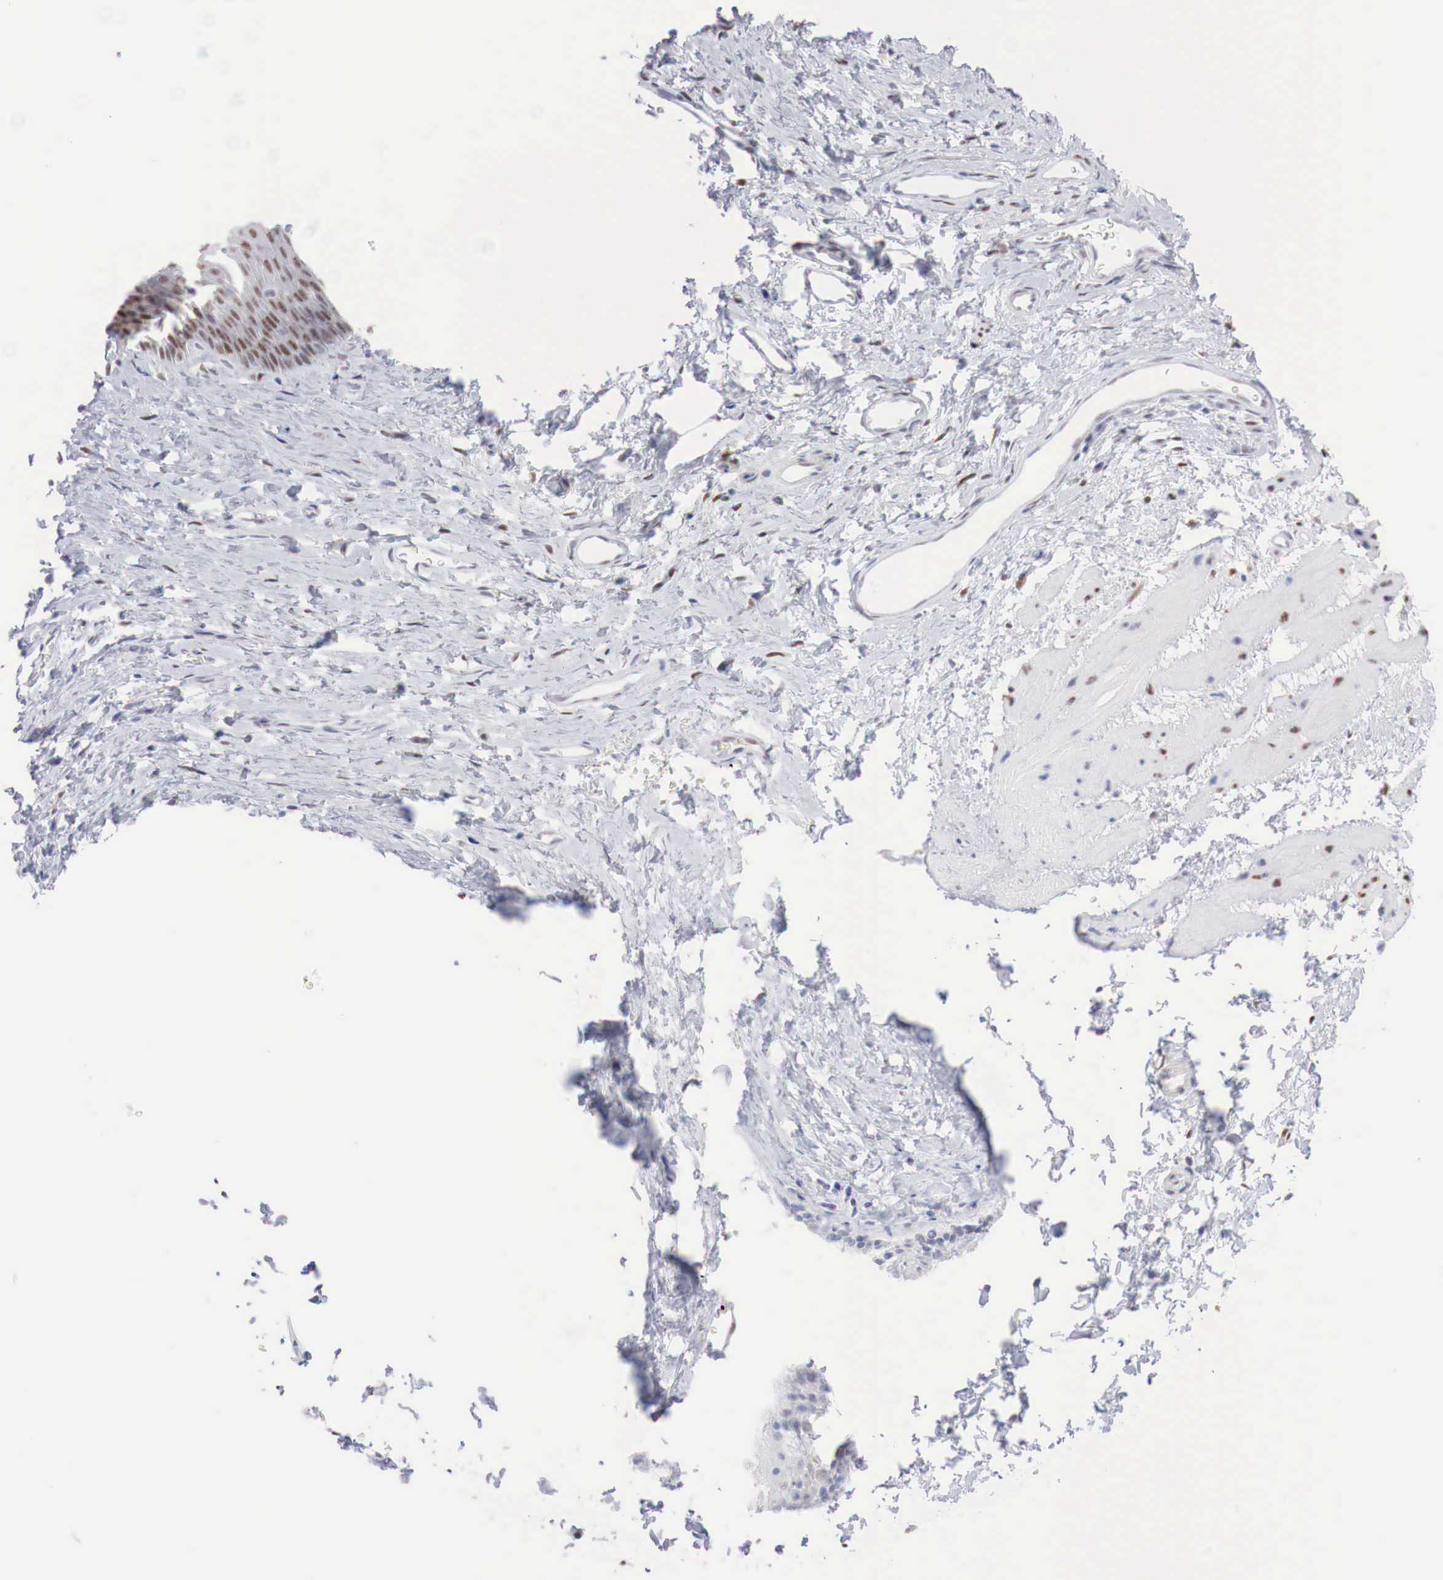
{"staining": {"intensity": "strong", "quantity": "25%-75%", "location": "nuclear"}, "tissue": "esophagus", "cell_type": "Squamous epithelial cells", "image_type": "normal", "snomed": [{"axis": "morphology", "description": "Normal tissue, NOS"}, {"axis": "topography", "description": "Esophagus"}], "caption": "High-power microscopy captured an immunohistochemistry photomicrograph of benign esophagus, revealing strong nuclear positivity in approximately 25%-75% of squamous epithelial cells.", "gene": "FOXP2", "patient": {"sex": "female", "age": 61}}